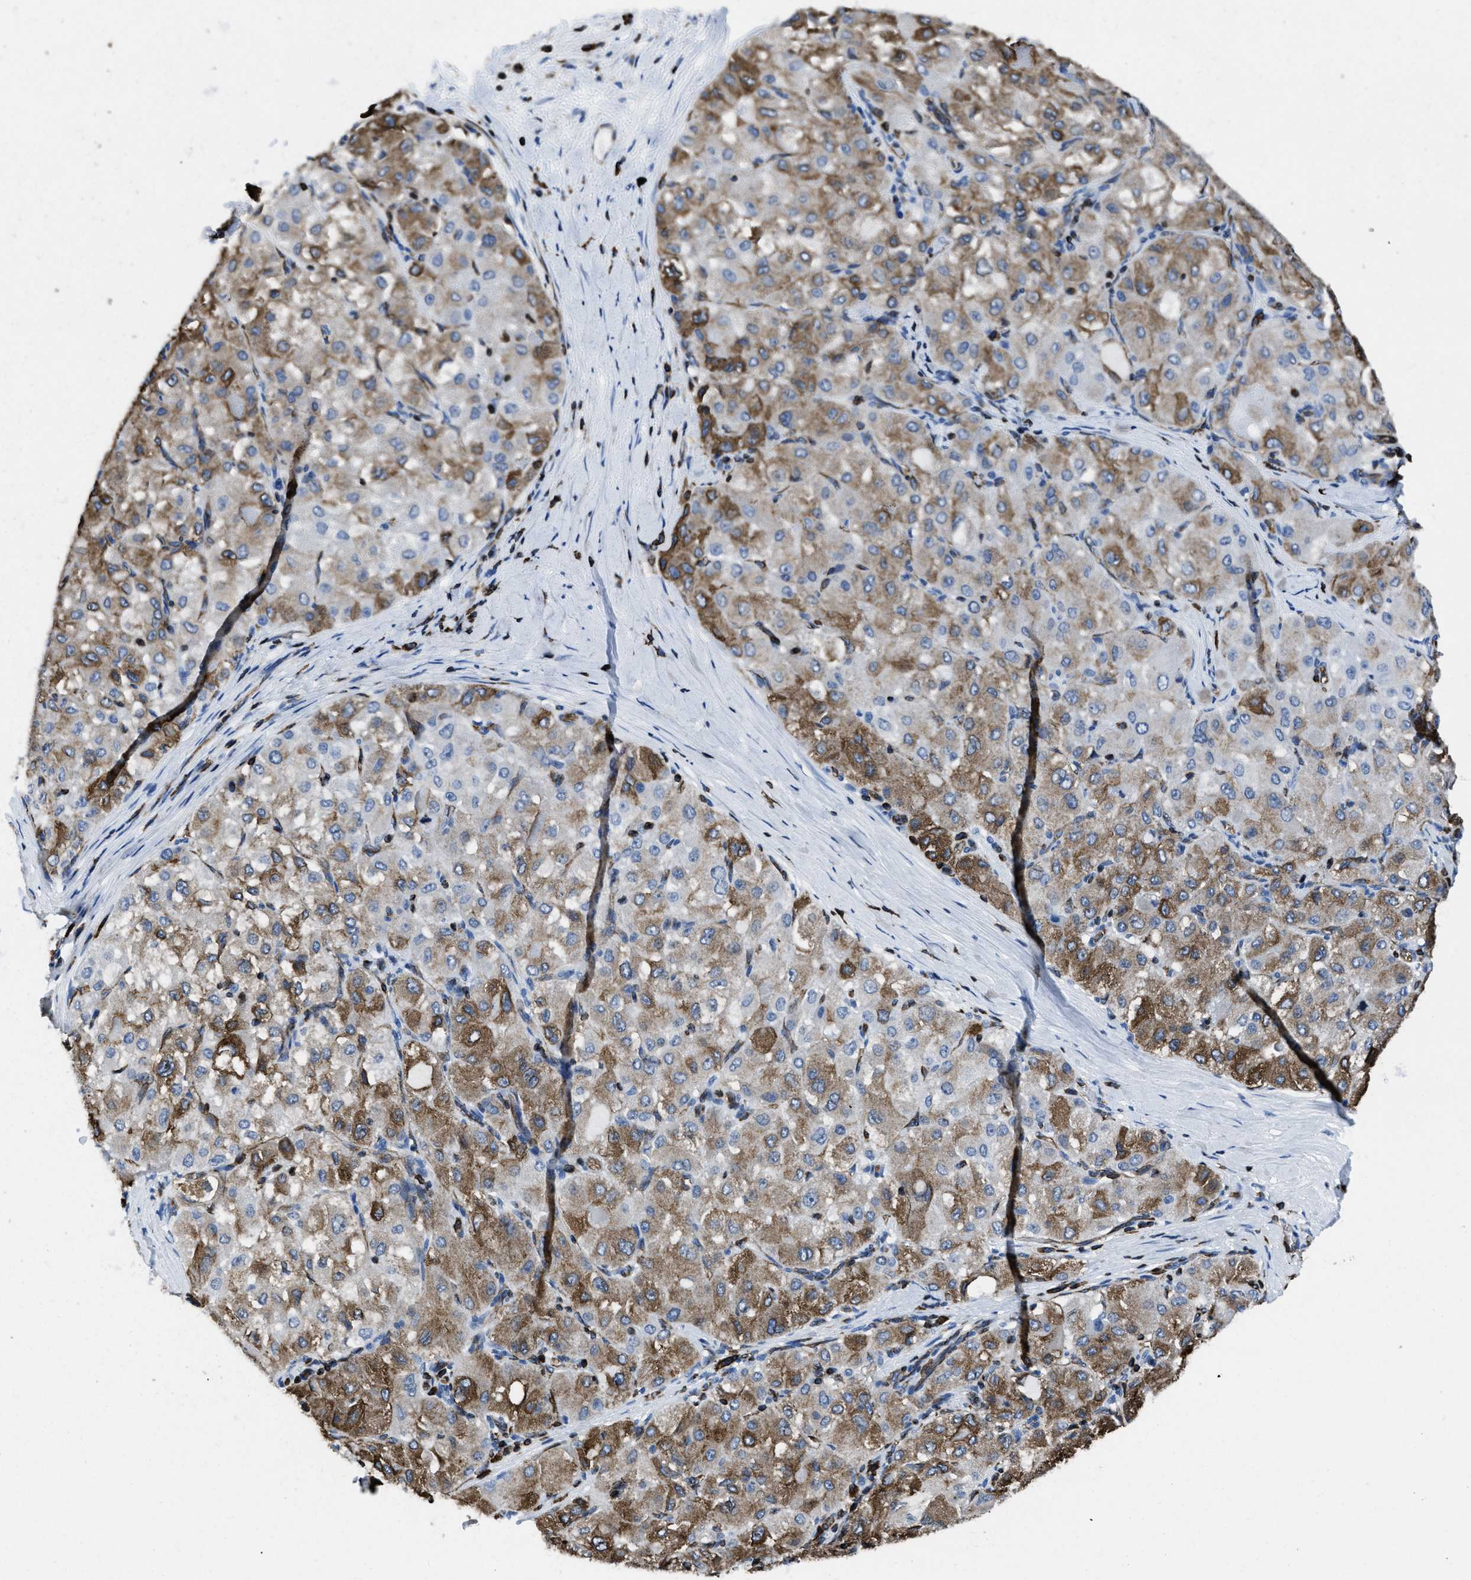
{"staining": {"intensity": "strong", "quantity": ">75%", "location": "cytoplasmic/membranous"}, "tissue": "liver cancer", "cell_type": "Tumor cells", "image_type": "cancer", "snomed": [{"axis": "morphology", "description": "Carcinoma, Hepatocellular, NOS"}, {"axis": "topography", "description": "Liver"}], "caption": "This histopathology image exhibits immunohistochemistry staining of hepatocellular carcinoma (liver), with high strong cytoplasmic/membranous expression in approximately >75% of tumor cells.", "gene": "ITGA3", "patient": {"sex": "male", "age": 80}}